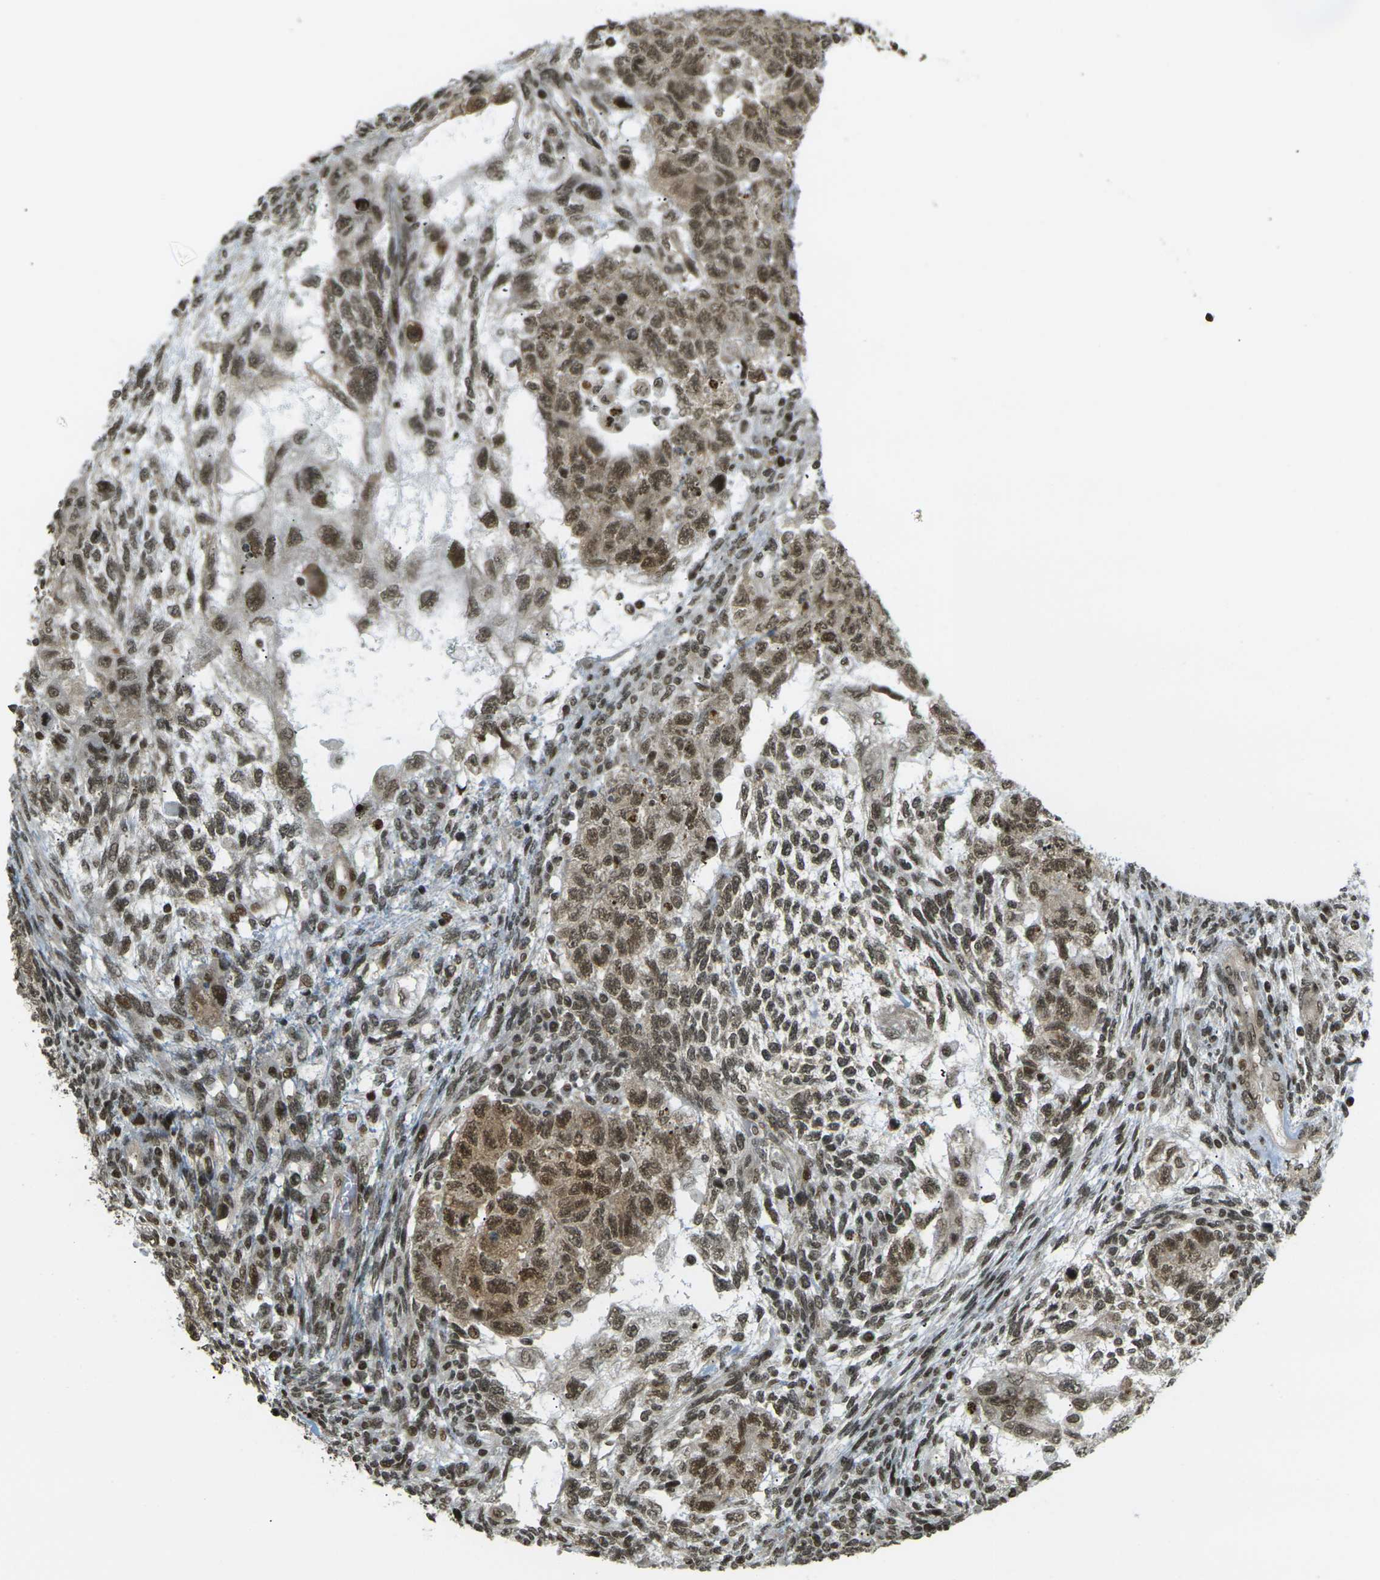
{"staining": {"intensity": "moderate", "quantity": ">75%", "location": "cytoplasmic/membranous,nuclear"}, "tissue": "testis cancer", "cell_type": "Tumor cells", "image_type": "cancer", "snomed": [{"axis": "morphology", "description": "Normal tissue, NOS"}, {"axis": "morphology", "description": "Carcinoma, Embryonal, NOS"}, {"axis": "topography", "description": "Testis"}], "caption": "Immunohistochemistry (IHC) of embryonal carcinoma (testis) demonstrates medium levels of moderate cytoplasmic/membranous and nuclear staining in approximately >75% of tumor cells.", "gene": "RUVBL2", "patient": {"sex": "male", "age": 36}}